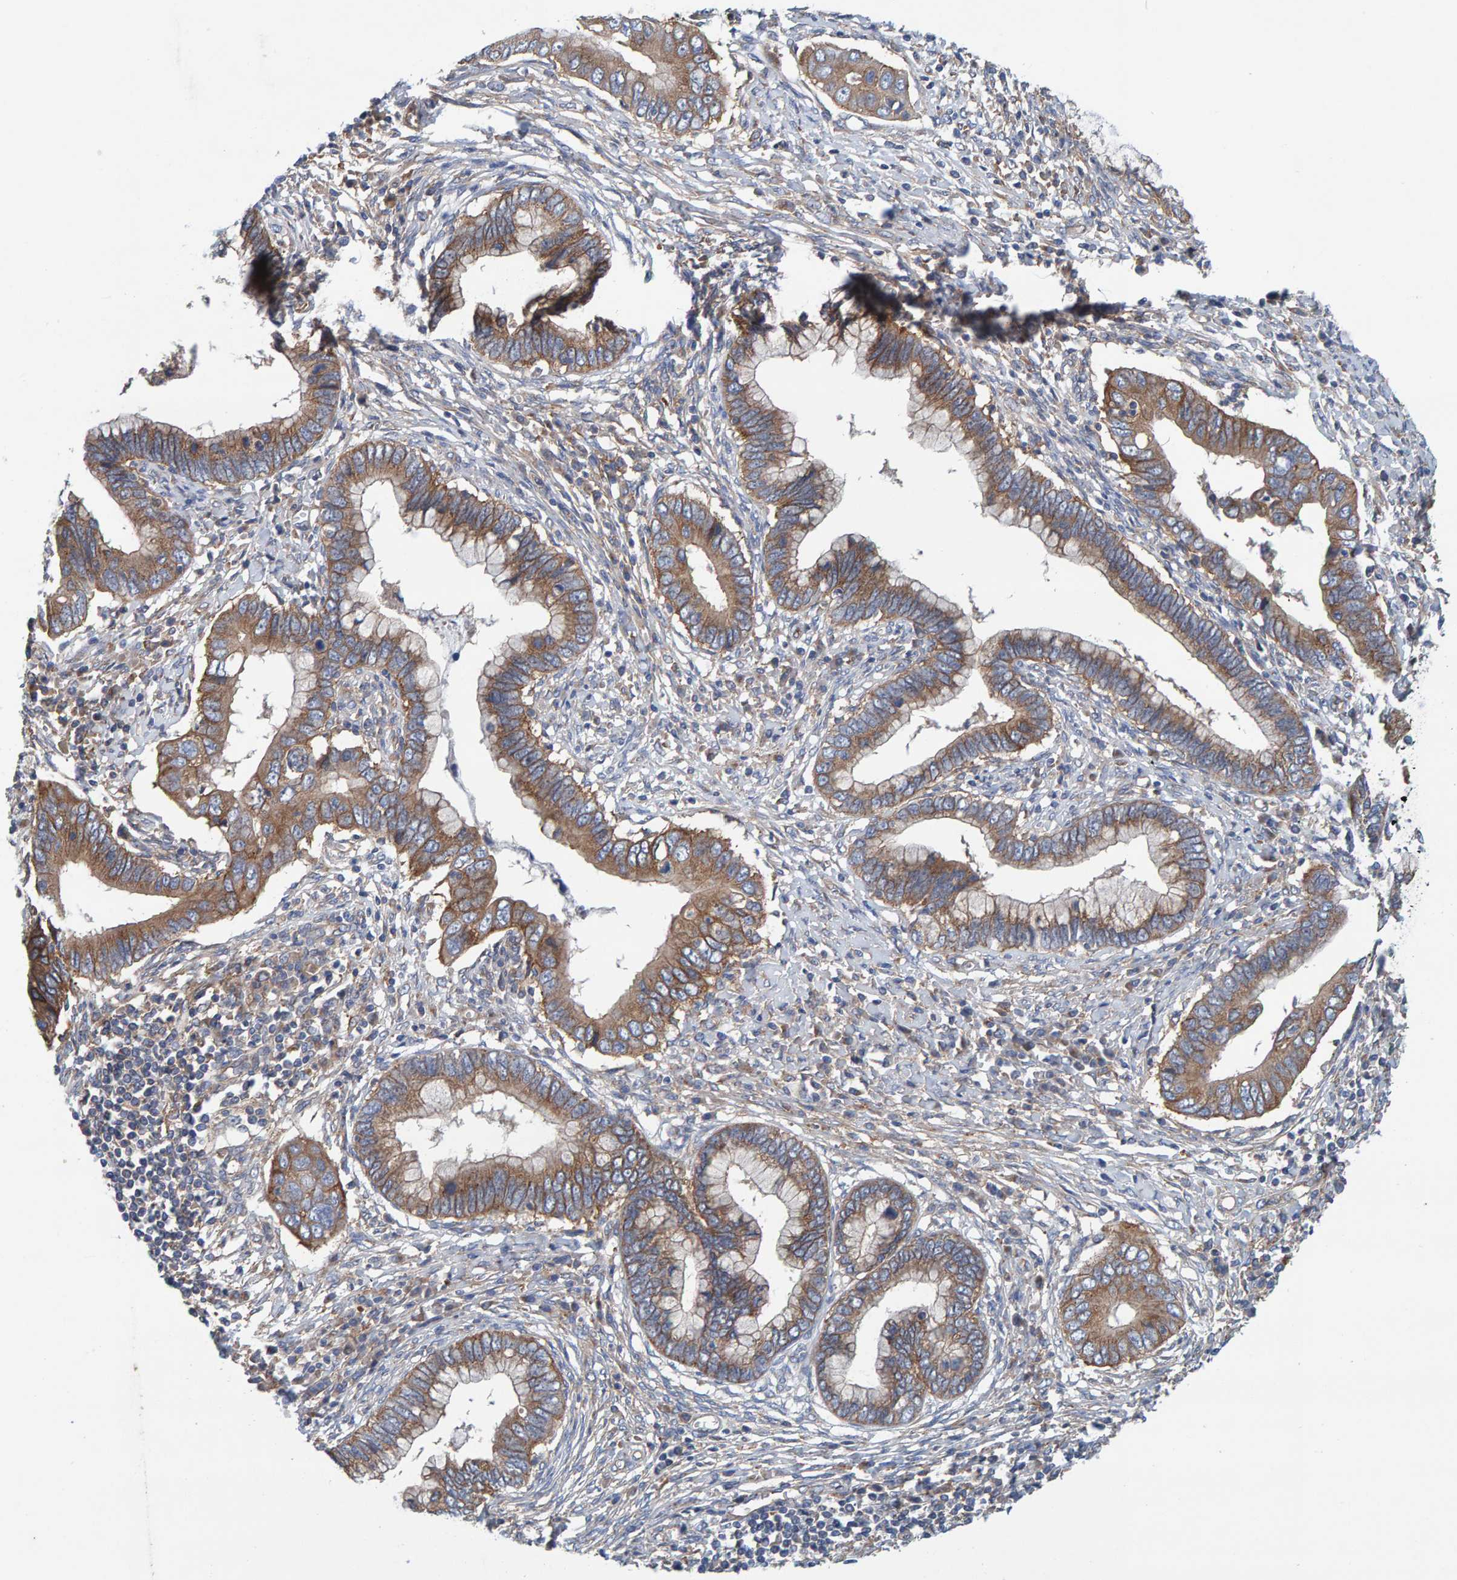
{"staining": {"intensity": "moderate", "quantity": ">75%", "location": "cytoplasmic/membranous"}, "tissue": "cervical cancer", "cell_type": "Tumor cells", "image_type": "cancer", "snomed": [{"axis": "morphology", "description": "Adenocarcinoma, NOS"}, {"axis": "topography", "description": "Cervix"}], "caption": "Immunohistochemistry histopathology image of neoplastic tissue: human cervical adenocarcinoma stained using immunohistochemistry (IHC) exhibits medium levels of moderate protein expression localized specifically in the cytoplasmic/membranous of tumor cells, appearing as a cytoplasmic/membranous brown color.", "gene": "MKLN1", "patient": {"sex": "female", "age": 44}}